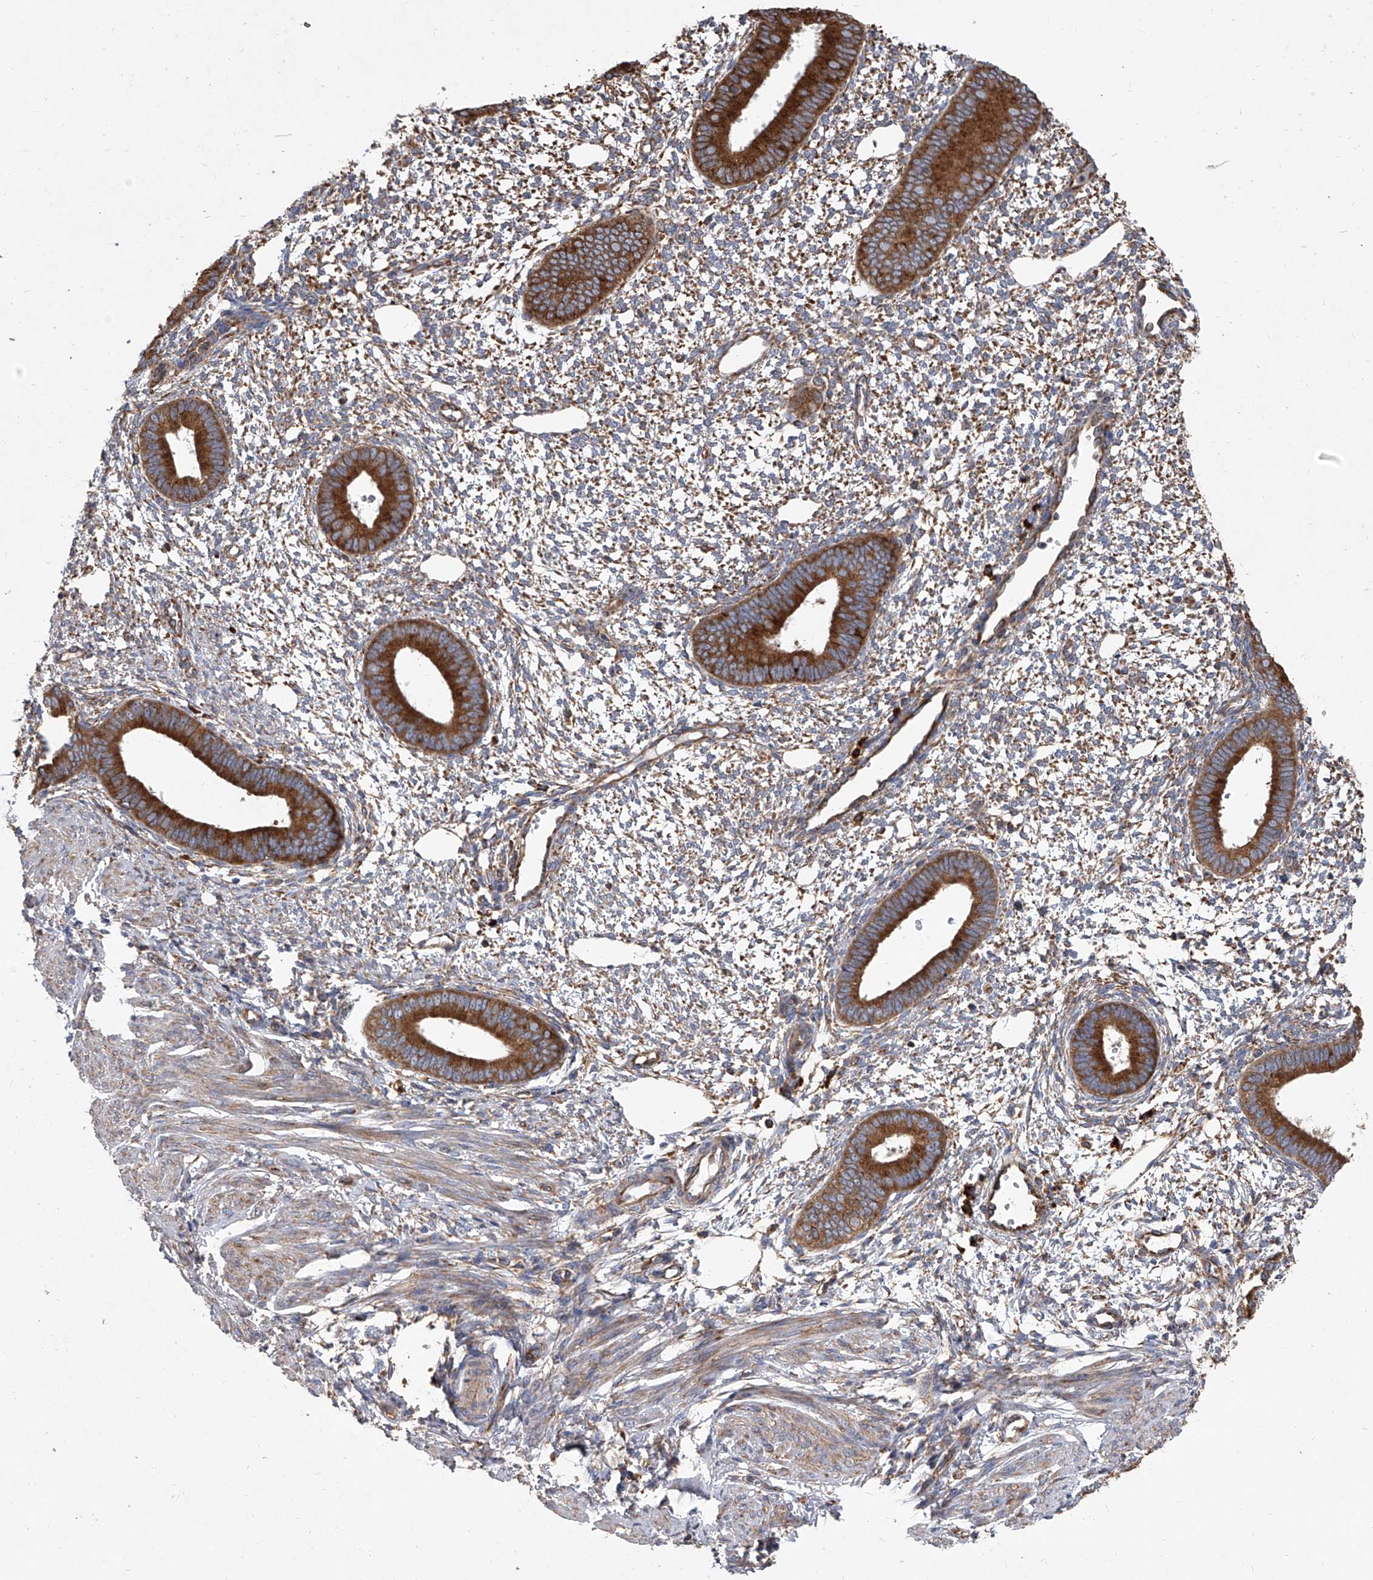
{"staining": {"intensity": "moderate", "quantity": "<25%", "location": "cytoplasmic/membranous"}, "tissue": "endometrium", "cell_type": "Cells in endometrial stroma", "image_type": "normal", "snomed": [{"axis": "morphology", "description": "Normal tissue, NOS"}, {"axis": "topography", "description": "Endometrium"}], "caption": "Immunohistochemistry image of benign human endometrium stained for a protein (brown), which exhibits low levels of moderate cytoplasmic/membranous expression in approximately <25% of cells in endometrial stroma.", "gene": "EIF2S2", "patient": {"sex": "female", "age": 46}}